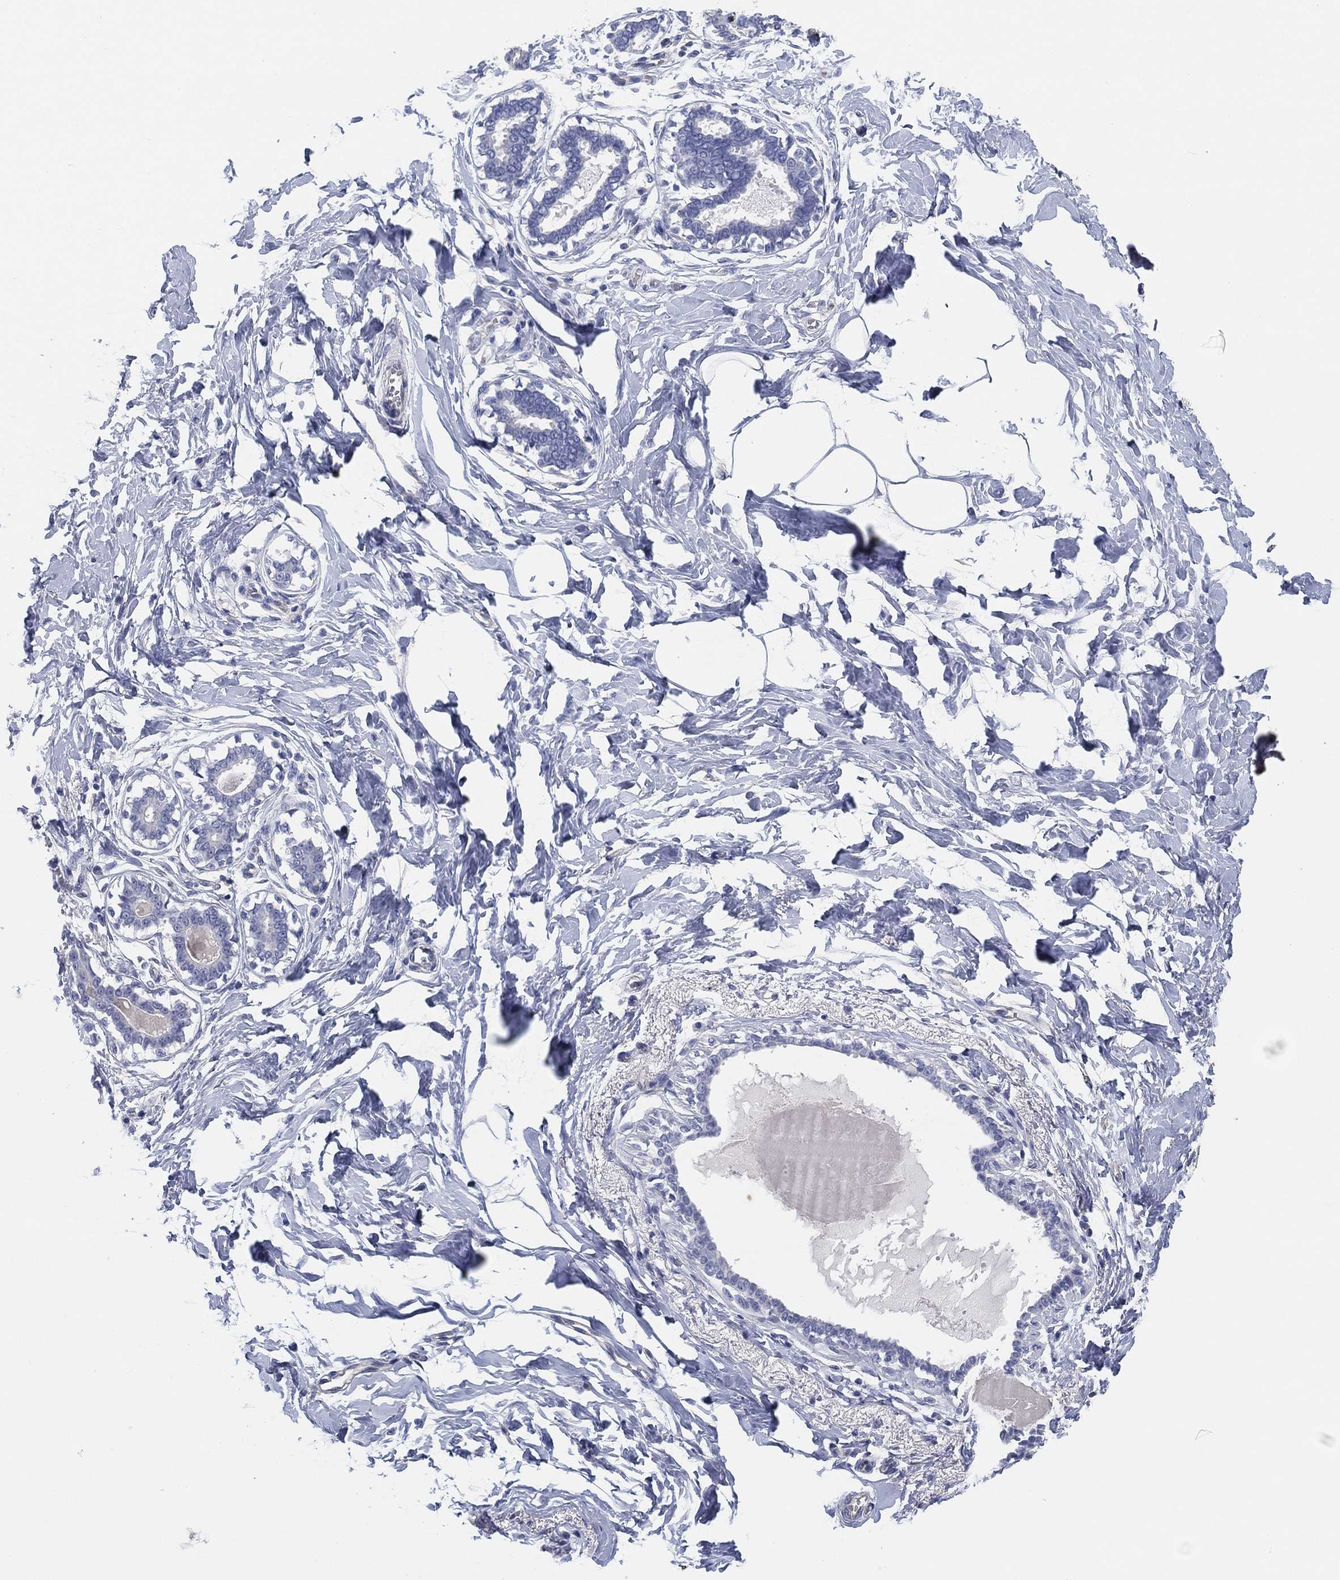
{"staining": {"intensity": "negative", "quantity": "none", "location": "none"}, "tissue": "breast", "cell_type": "Adipocytes", "image_type": "normal", "snomed": [{"axis": "morphology", "description": "Normal tissue, NOS"}, {"axis": "morphology", "description": "Lobular carcinoma, in situ"}, {"axis": "topography", "description": "Breast"}], "caption": "High magnification brightfield microscopy of unremarkable breast stained with DAB (3,3'-diaminobenzidine) (brown) and counterstained with hematoxylin (blue): adipocytes show no significant expression.", "gene": "CCDC70", "patient": {"sex": "female", "age": 35}}